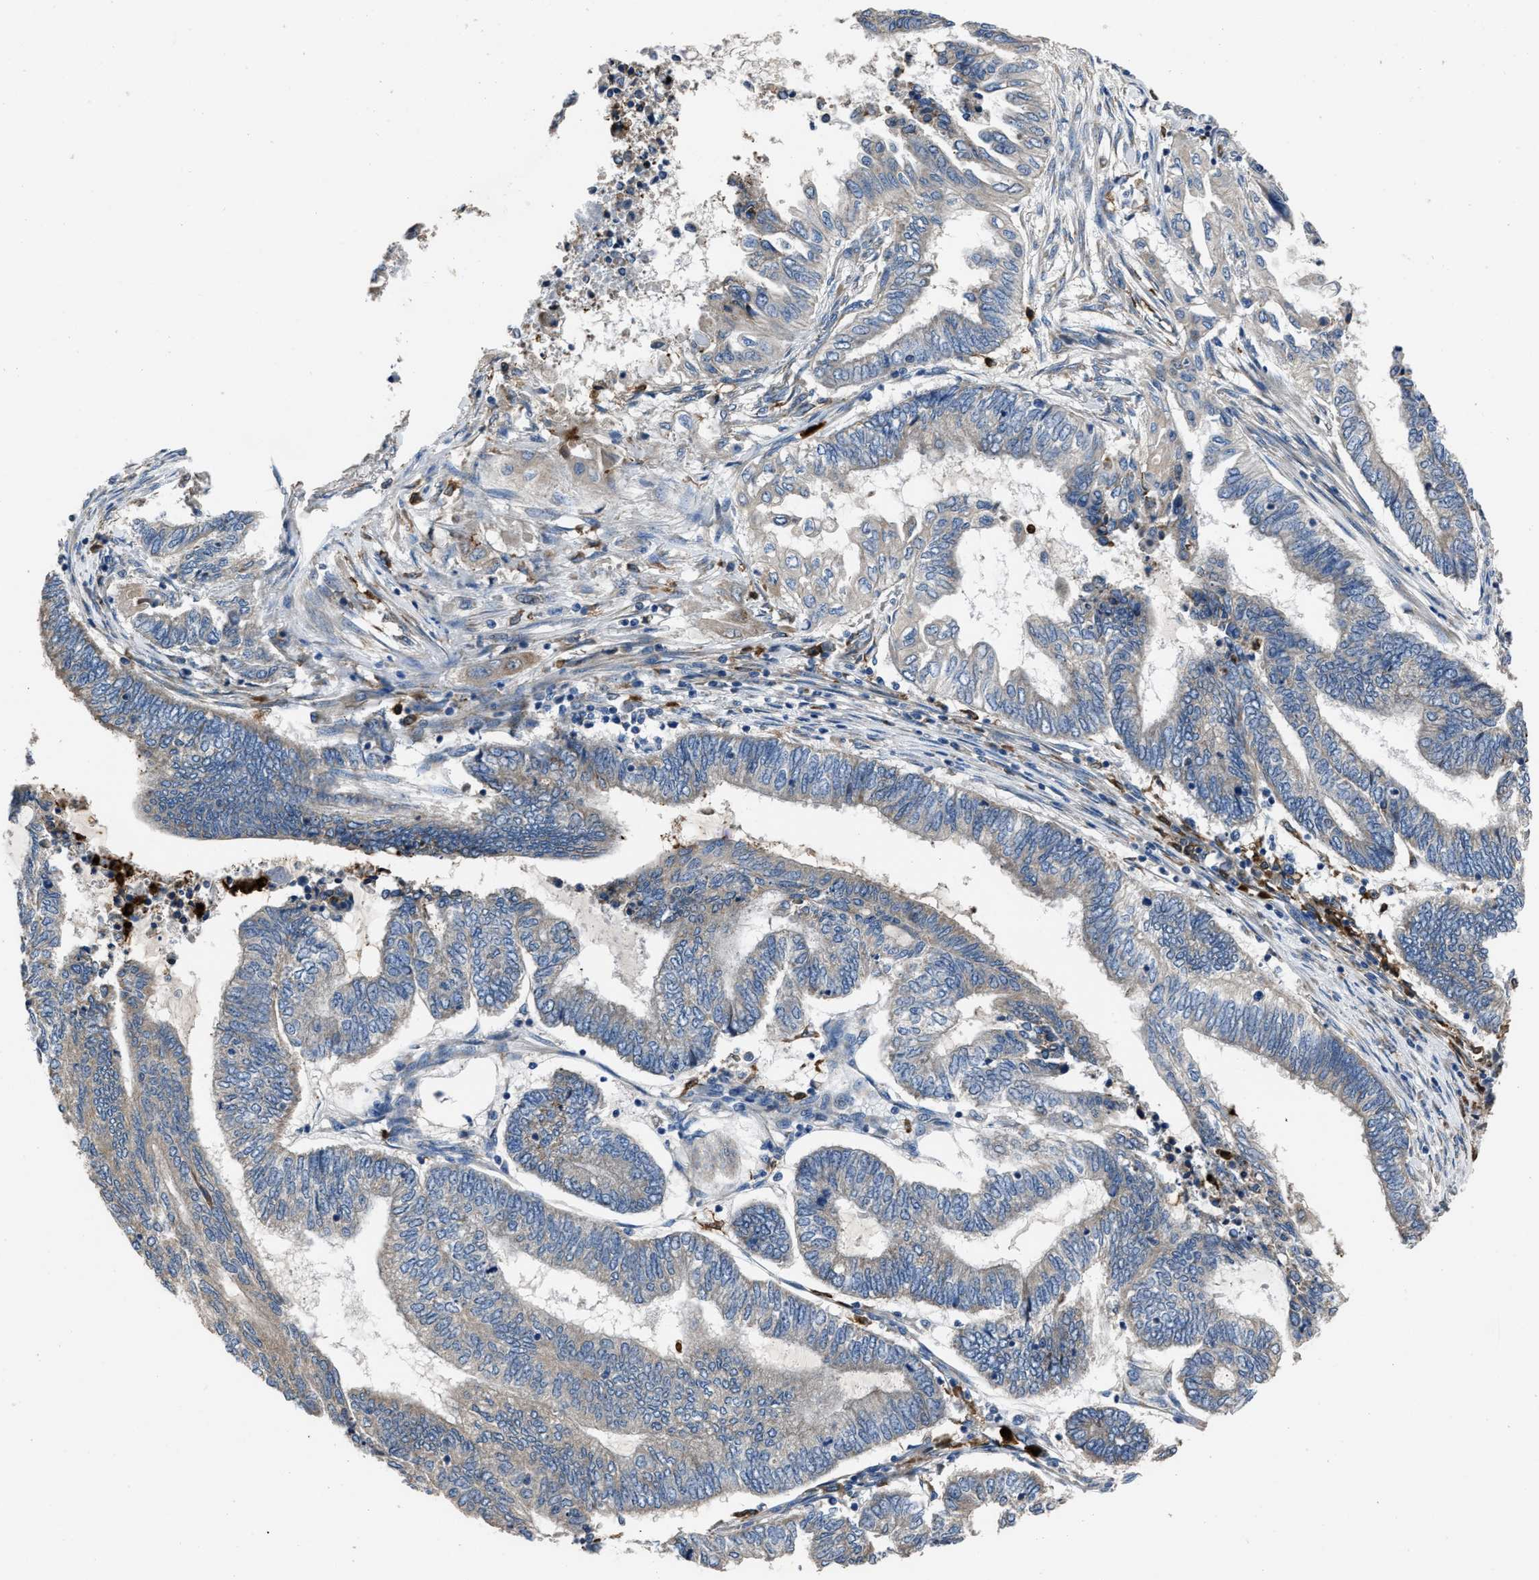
{"staining": {"intensity": "negative", "quantity": "none", "location": "none"}, "tissue": "endometrial cancer", "cell_type": "Tumor cells", "image_type": "cancer", "snomed": [{"axis": "morphology", "description": "Adenocarcinoma, NOS"}, {"axis": "topography", "description": "Uterus"}, {"axis": "topography", "description": "Endometrium"}], "caption": "This is an immunohistochemistry image of human adenocarcinoma (endometrial). There is no staining in tumor cells.", "gene": "ANGPT1", "patient": {"sex": "female", "age": 70}}